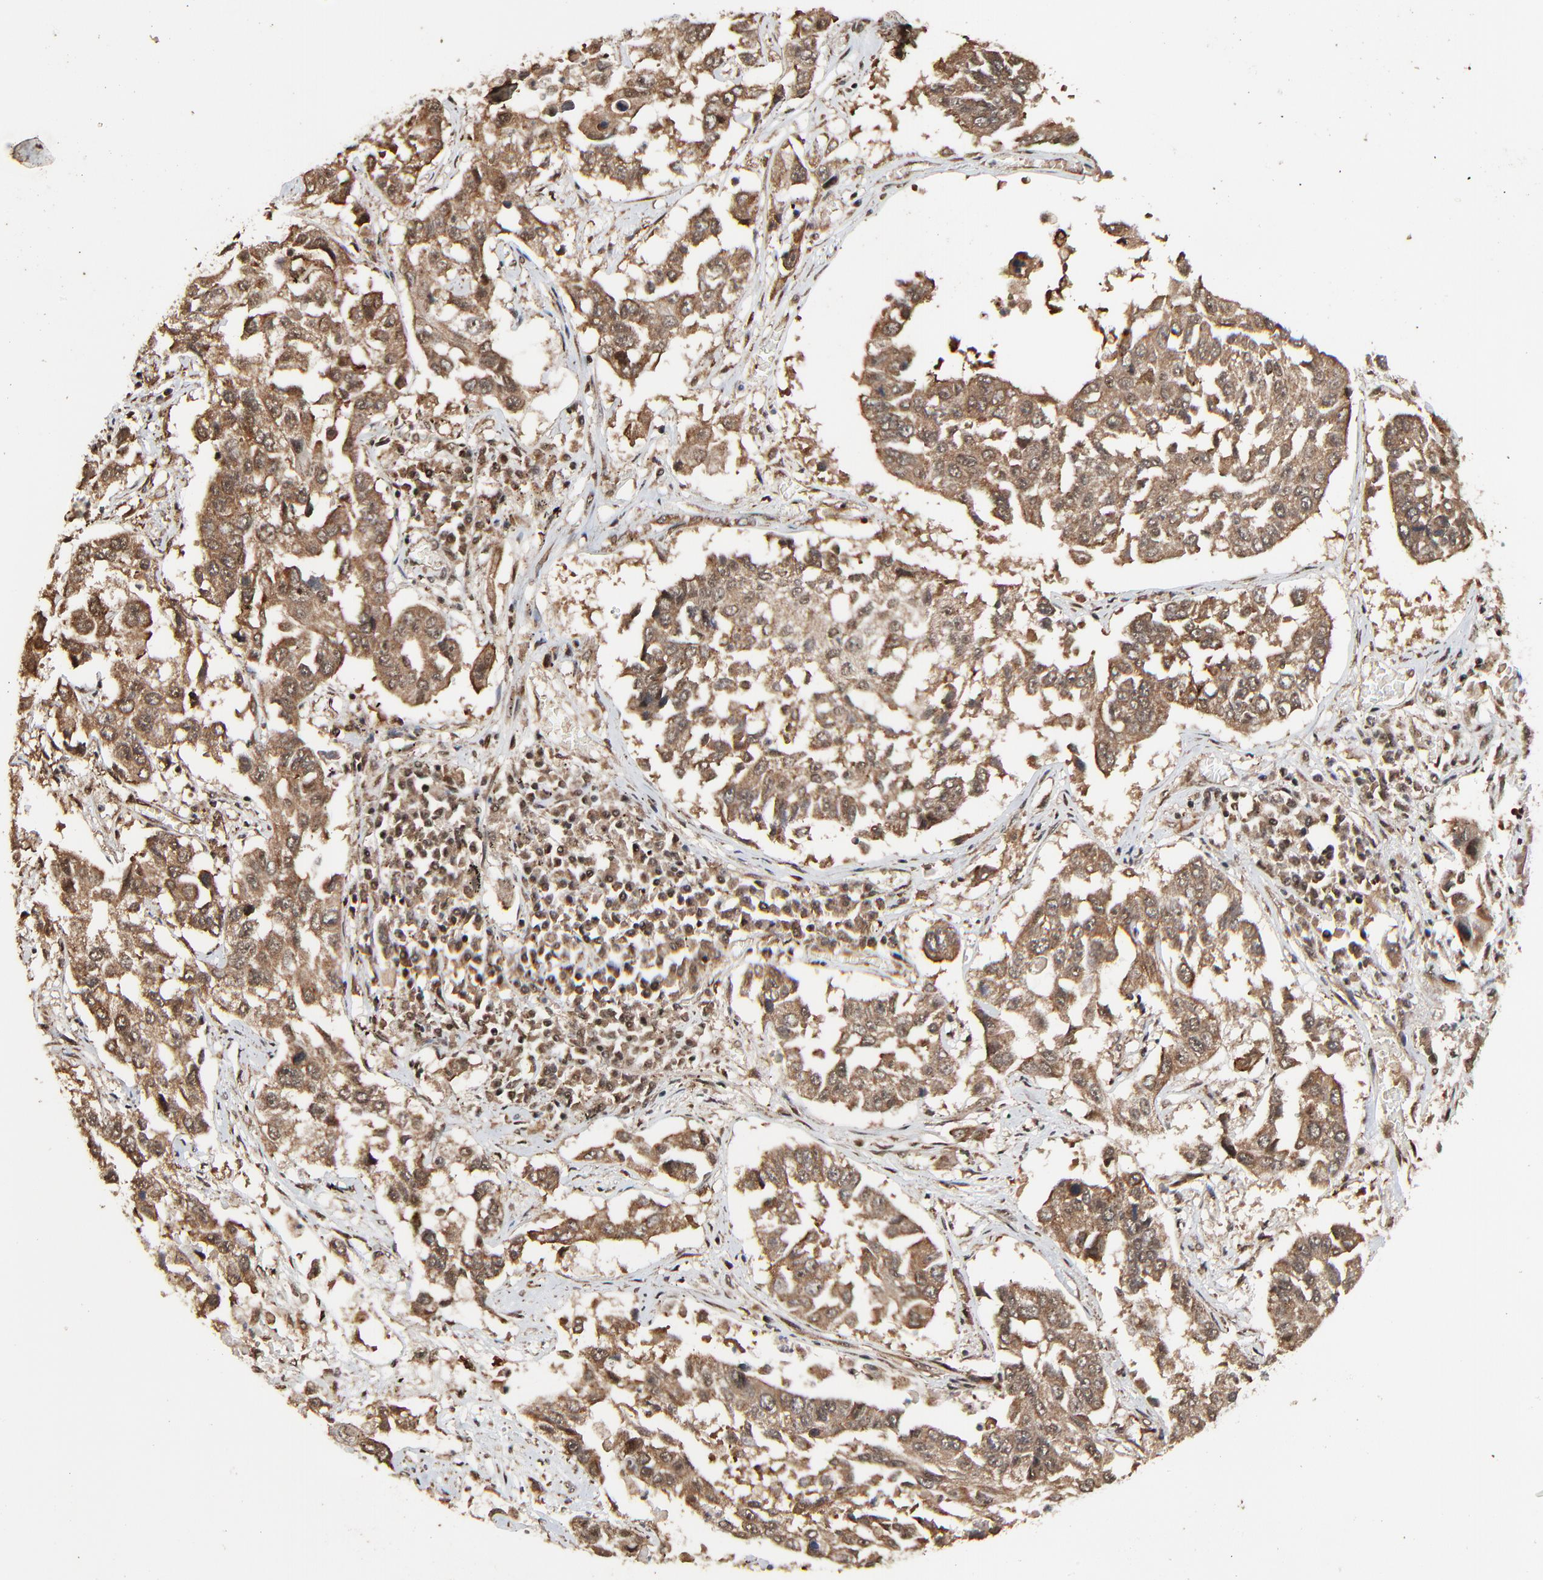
{"staining": {"intensity": "moderate", "quantity": "25%-75%", "location": "cytoplasmic/membranous"}, "tissue": "lung cancer", "cell_type": "Tumor cells", "image_type": "cancer", "snomed": [{"axis": "morphology", "description": "Squamous cell carcinoma, NOS"}, {"axis": "topography", "description": "Lung"}], "caption": "The immunohistochemical stain shows moderate cytoplasmic/membranous staining in tumor cells of lung cancer tissue. The protein is shown in brown color, while the nuclei are stained blue.", "gene": "RHOJ", "patient": {"sex": "male", "age": 71}}